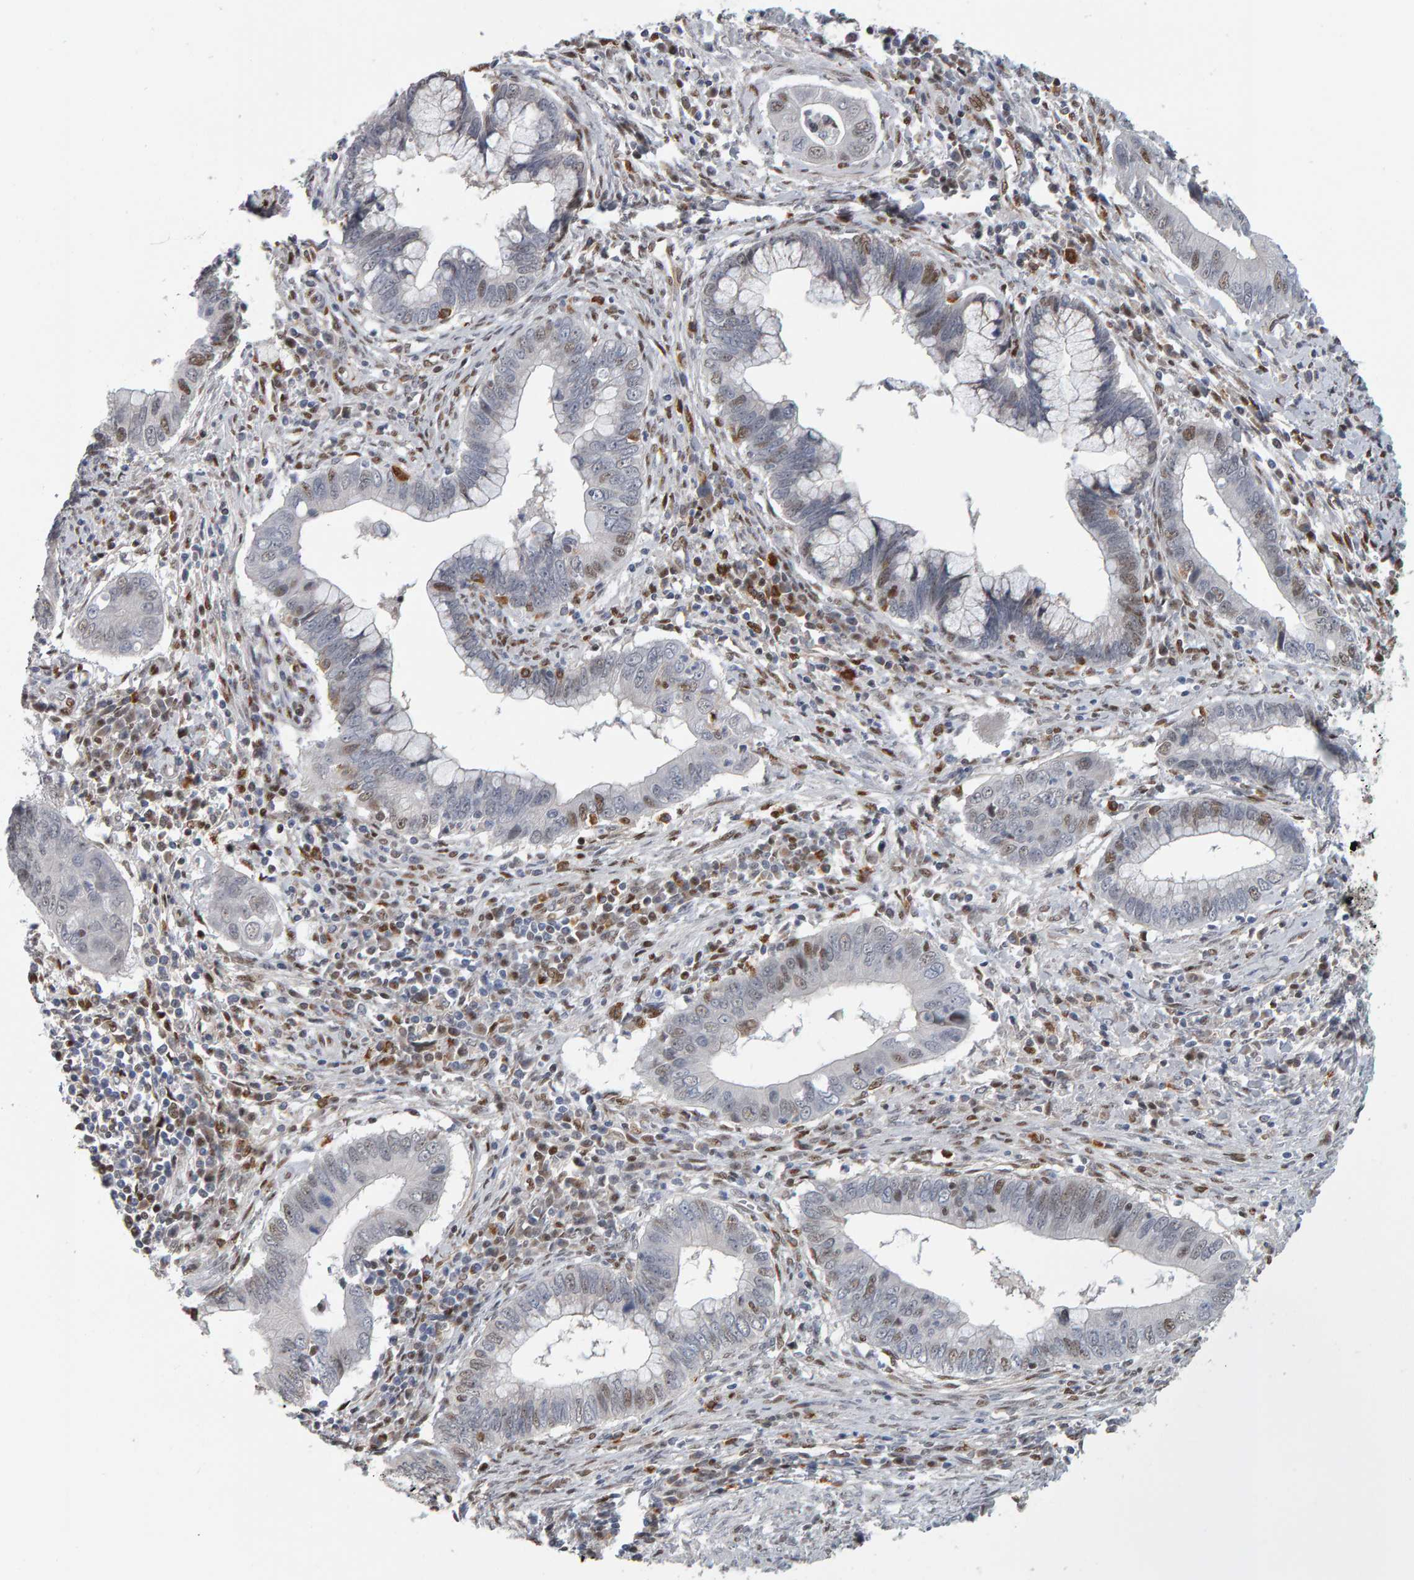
{"staining": {"intensity": "moderate", "quantity": "<25%", "location": "nuclear"}, "tissue": "cervical cancer", "cell_type": "Tumor cells", "image_type": "cancer", "snomed": [{"axis": "morphology", "description": "Adenocarcinoma, NOS"}, {"axis": "topography", "description": "Cervix"}], "caption": "Protein expression analysis of human cervical cancer (adenocarcinoma) reveals moderate nuclear staining in about <25% of tumor cells.", "gene": "ATF7IP", "patient": {"sex": "female", "age": 44}}